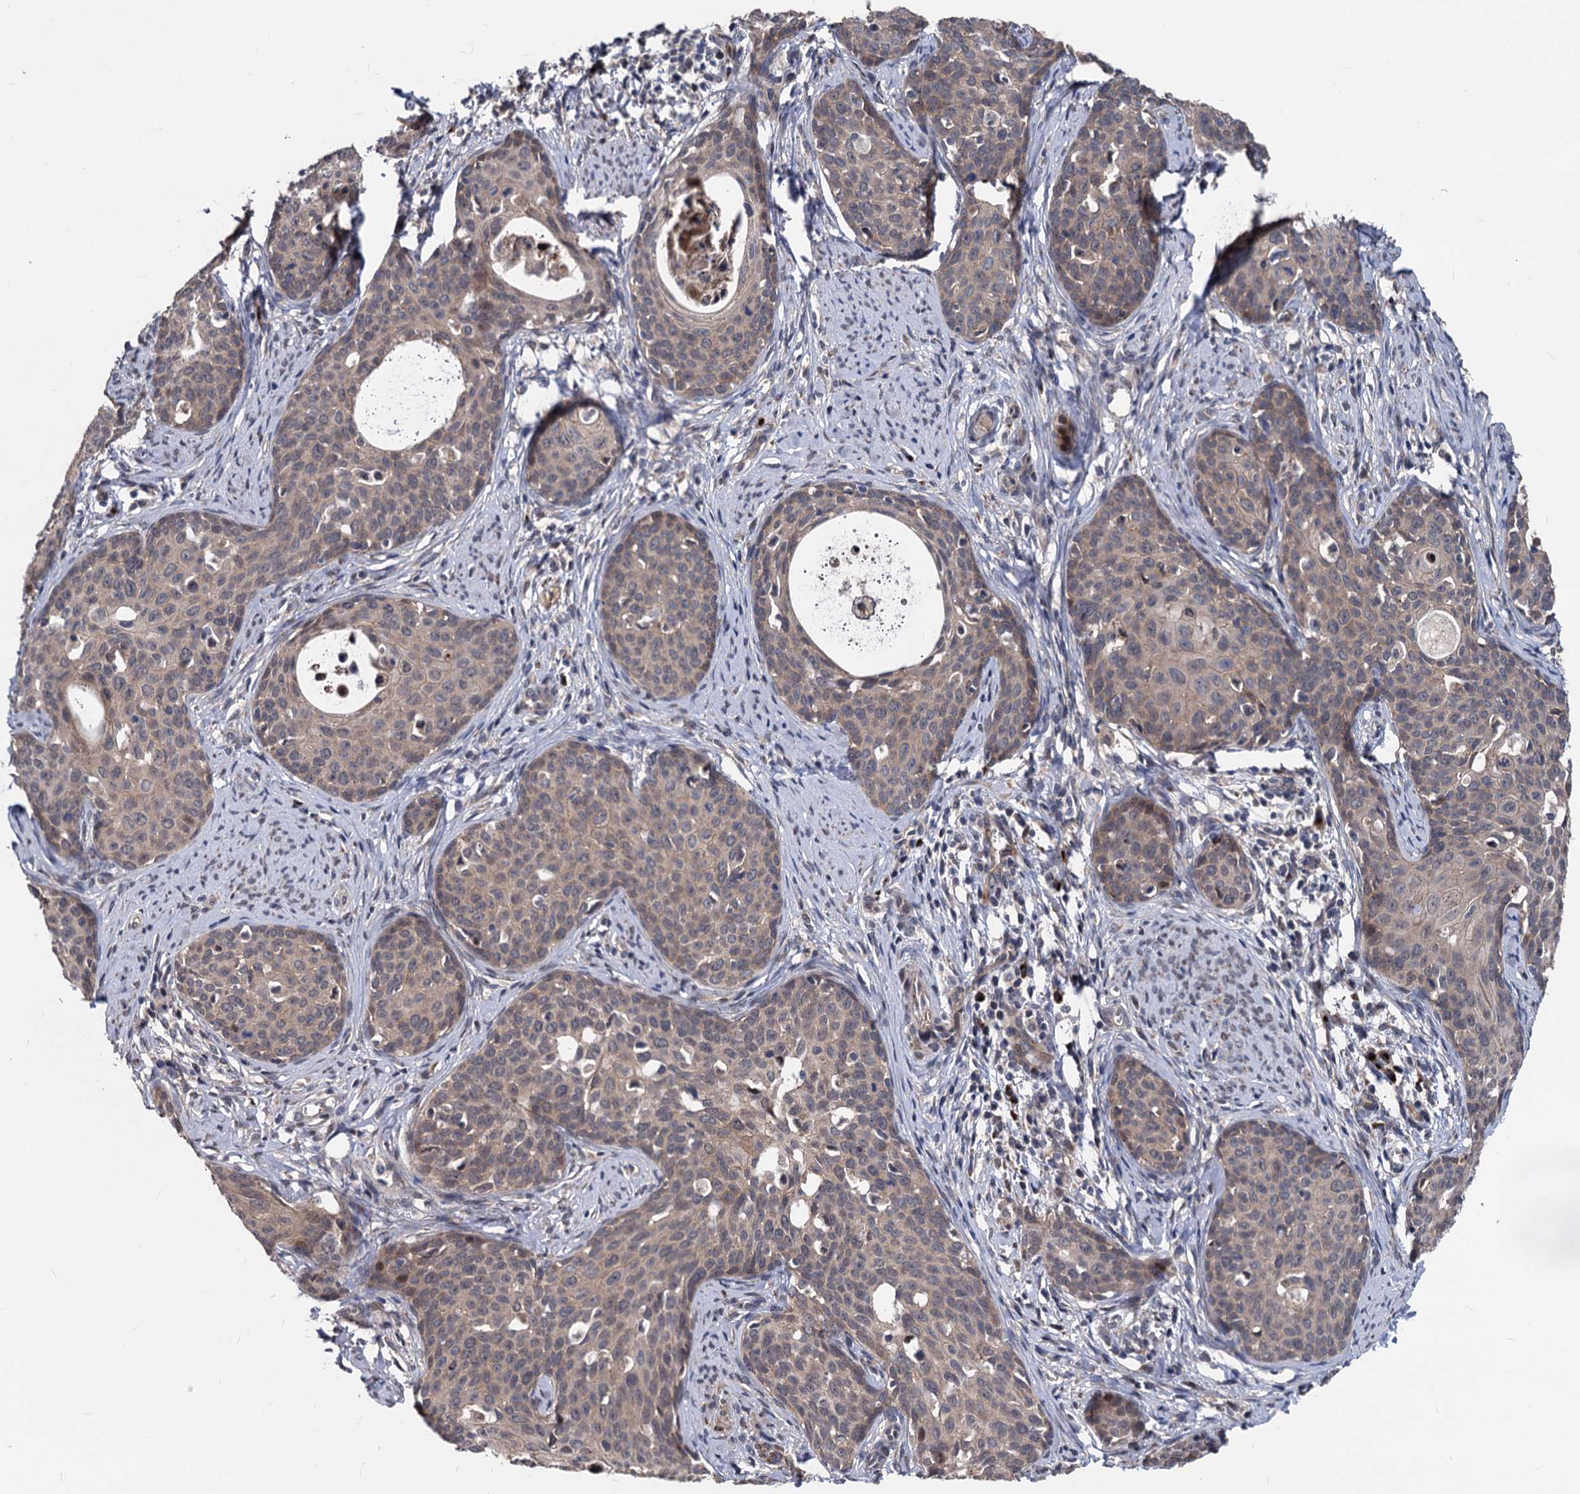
{"staining": {"intensity": "weak", "quantity": ">75%", "location": "cytoplasmic/membranous"}, "tissue": "cervical cancer", "cell_type": "Tumor cells", "image_type": "cancer", "snomed": [{"axis": "morphology", "description": "Squamous cell carcinoma, NOS"}, {"axis": "topography", "description": "Cervix"}], "caption": "DAB (3,3'-diaminobenzidine) immunohistochemical staining of squamous cell carcinoma (cervical) reveals weak cytoplasmic/membranous protein expression in approximately >75% of tumor cells.", "gene": "SMAGP", "patient": {"sex": "female", "age": 52}}